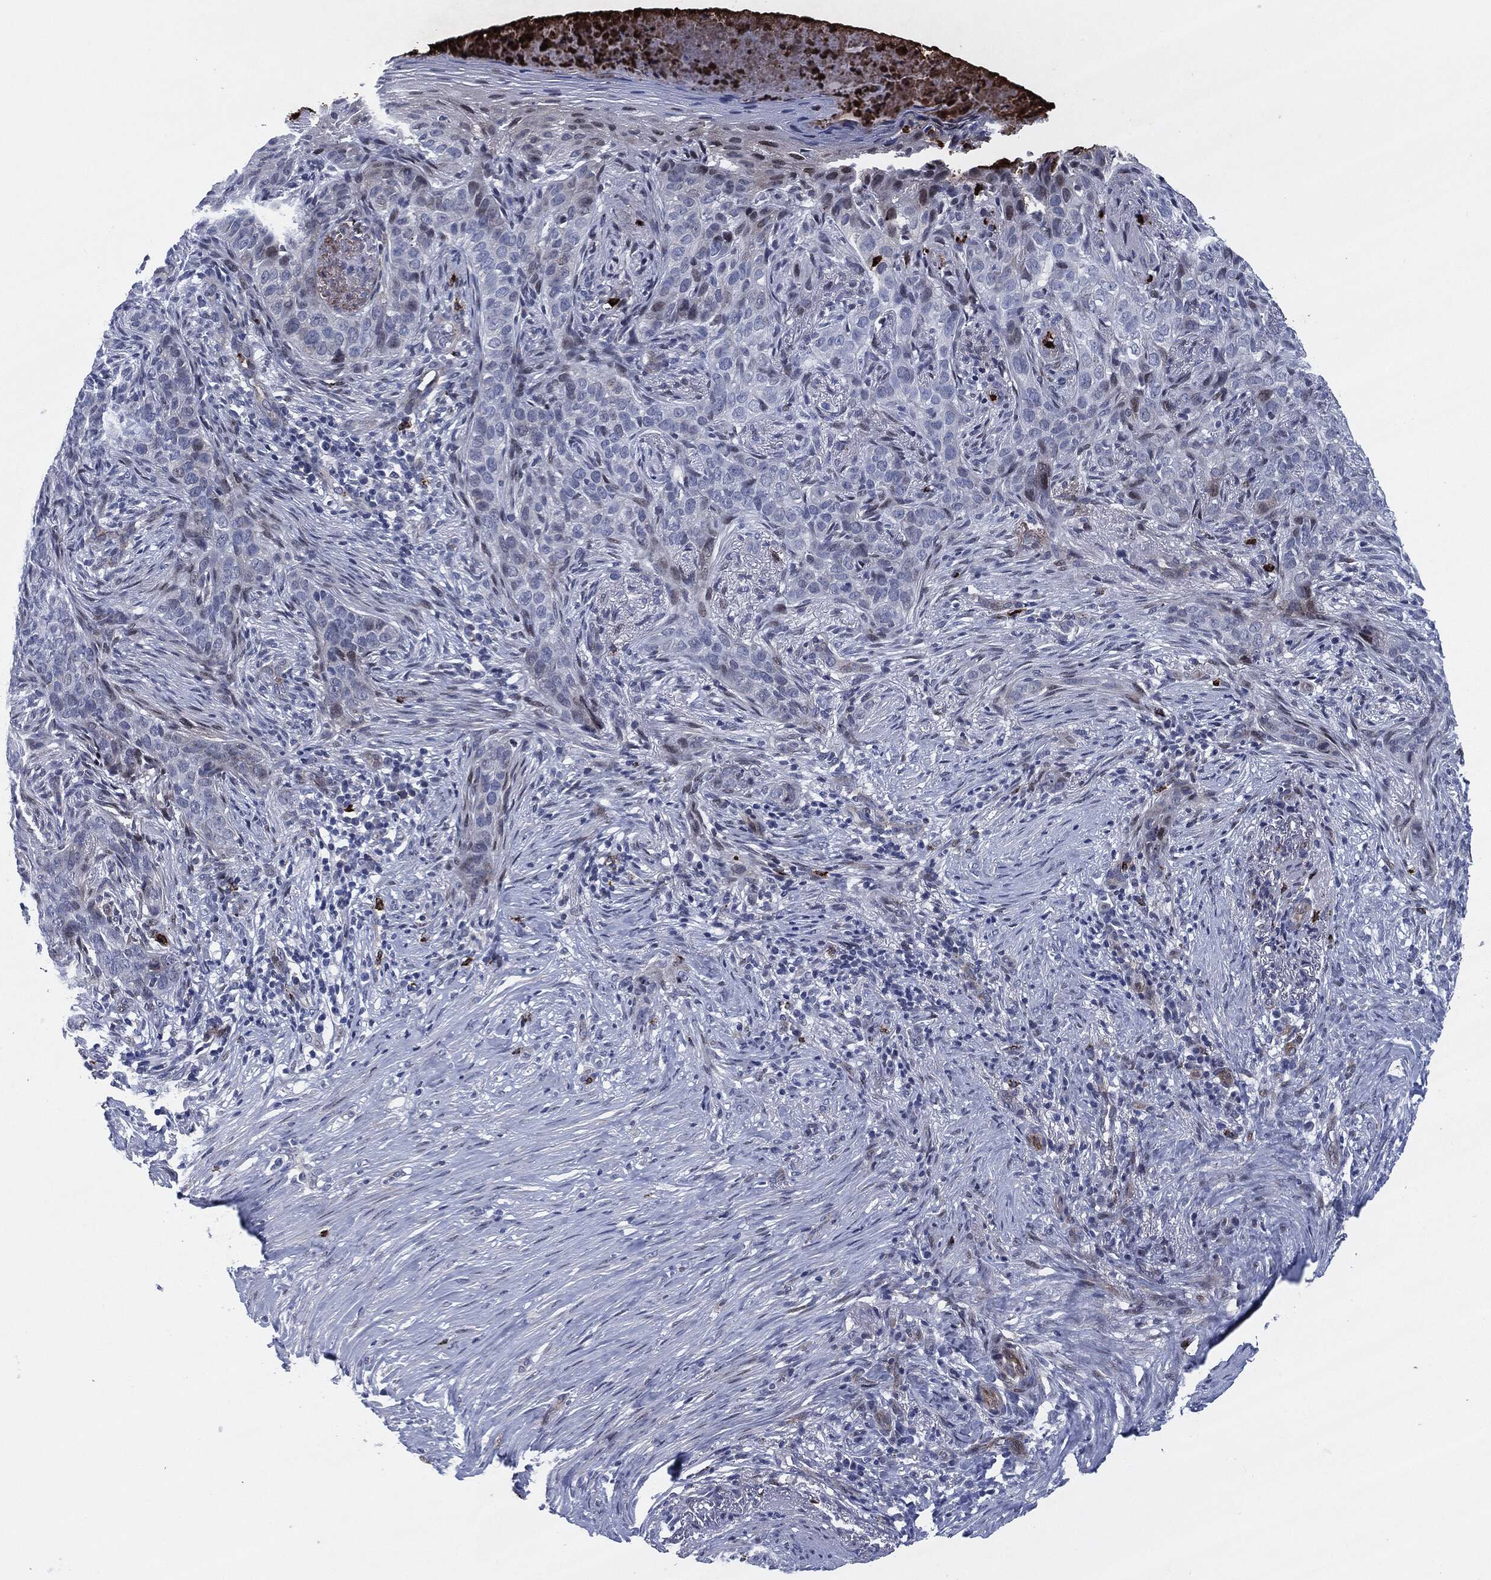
{"staining": {"intensity": "negative", "quantity": "none", "location": "none"}, "tissue": "skin cancer", "cell_type": "Tumor cells", "image_type": "cancer", "snomed": [{"axis": "morphology", "description": "Squamous cell carcinoma, NOS"}, {"axis": "topography", "description": "Skin"}], "caption": "An immunohistochemistry (IHC) image of skin cancer is shown. There is no staining in tumor cells of skin cancer.", "gene": "MPO", "patient": {"sex": "male", "age": 88}}